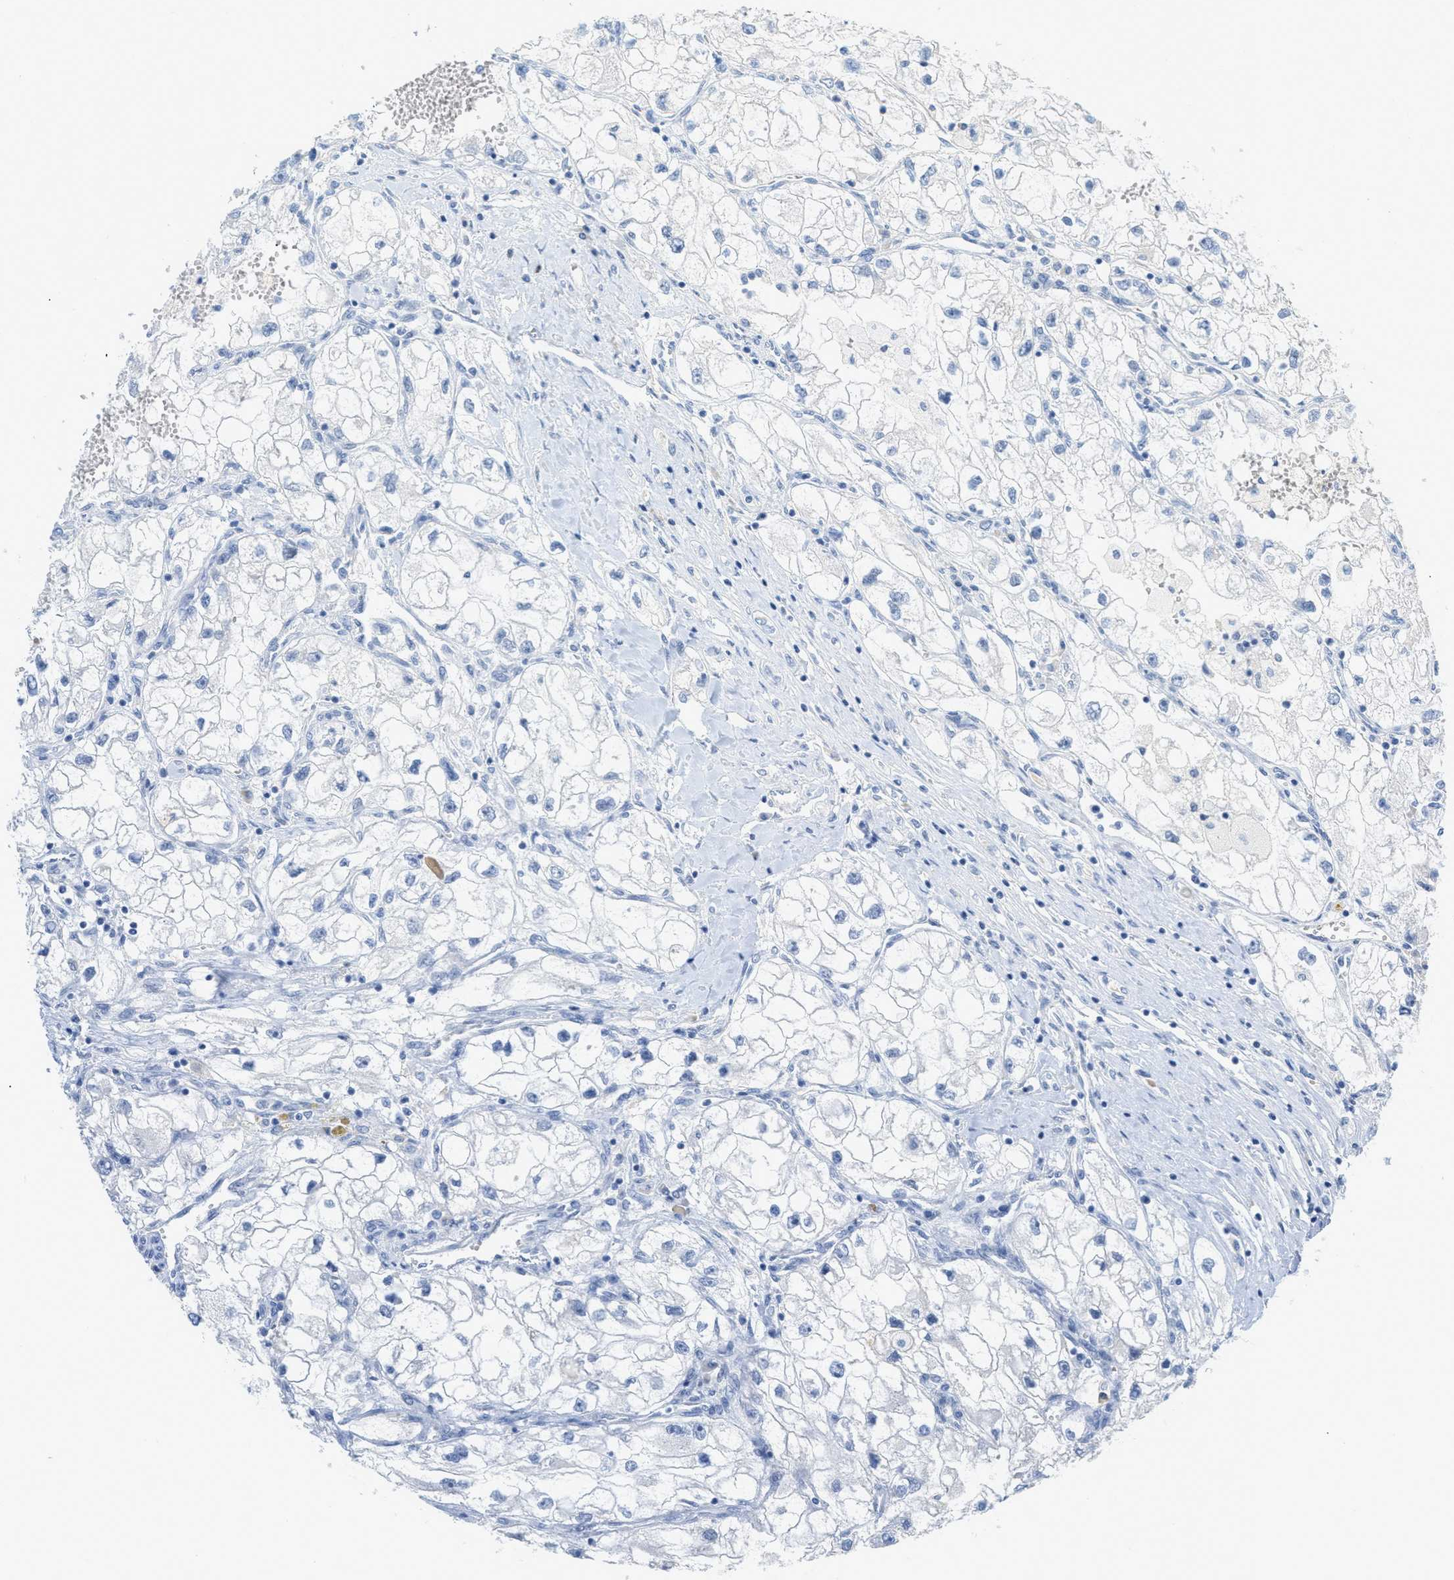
{"staining": {"intensity": "negative", "quantity": "none", "location": "none"}, "tissue": "renal cancer", "cell_type": "Tumor cells", "image_type": "cancer", "snomed": [{"axis": "morphology", "description": "Adenocarcinoma, NOS"}, {"axis": "topography", "description": "Kidney"}], "caption": "An immunohistochemistry micrograph of renal adenocarcinoma is shown. There is no staining in tumor cells of renal adenocarcinoma.", "gene": "HSF2", "patient": {"sex": "female", "age": 70}}